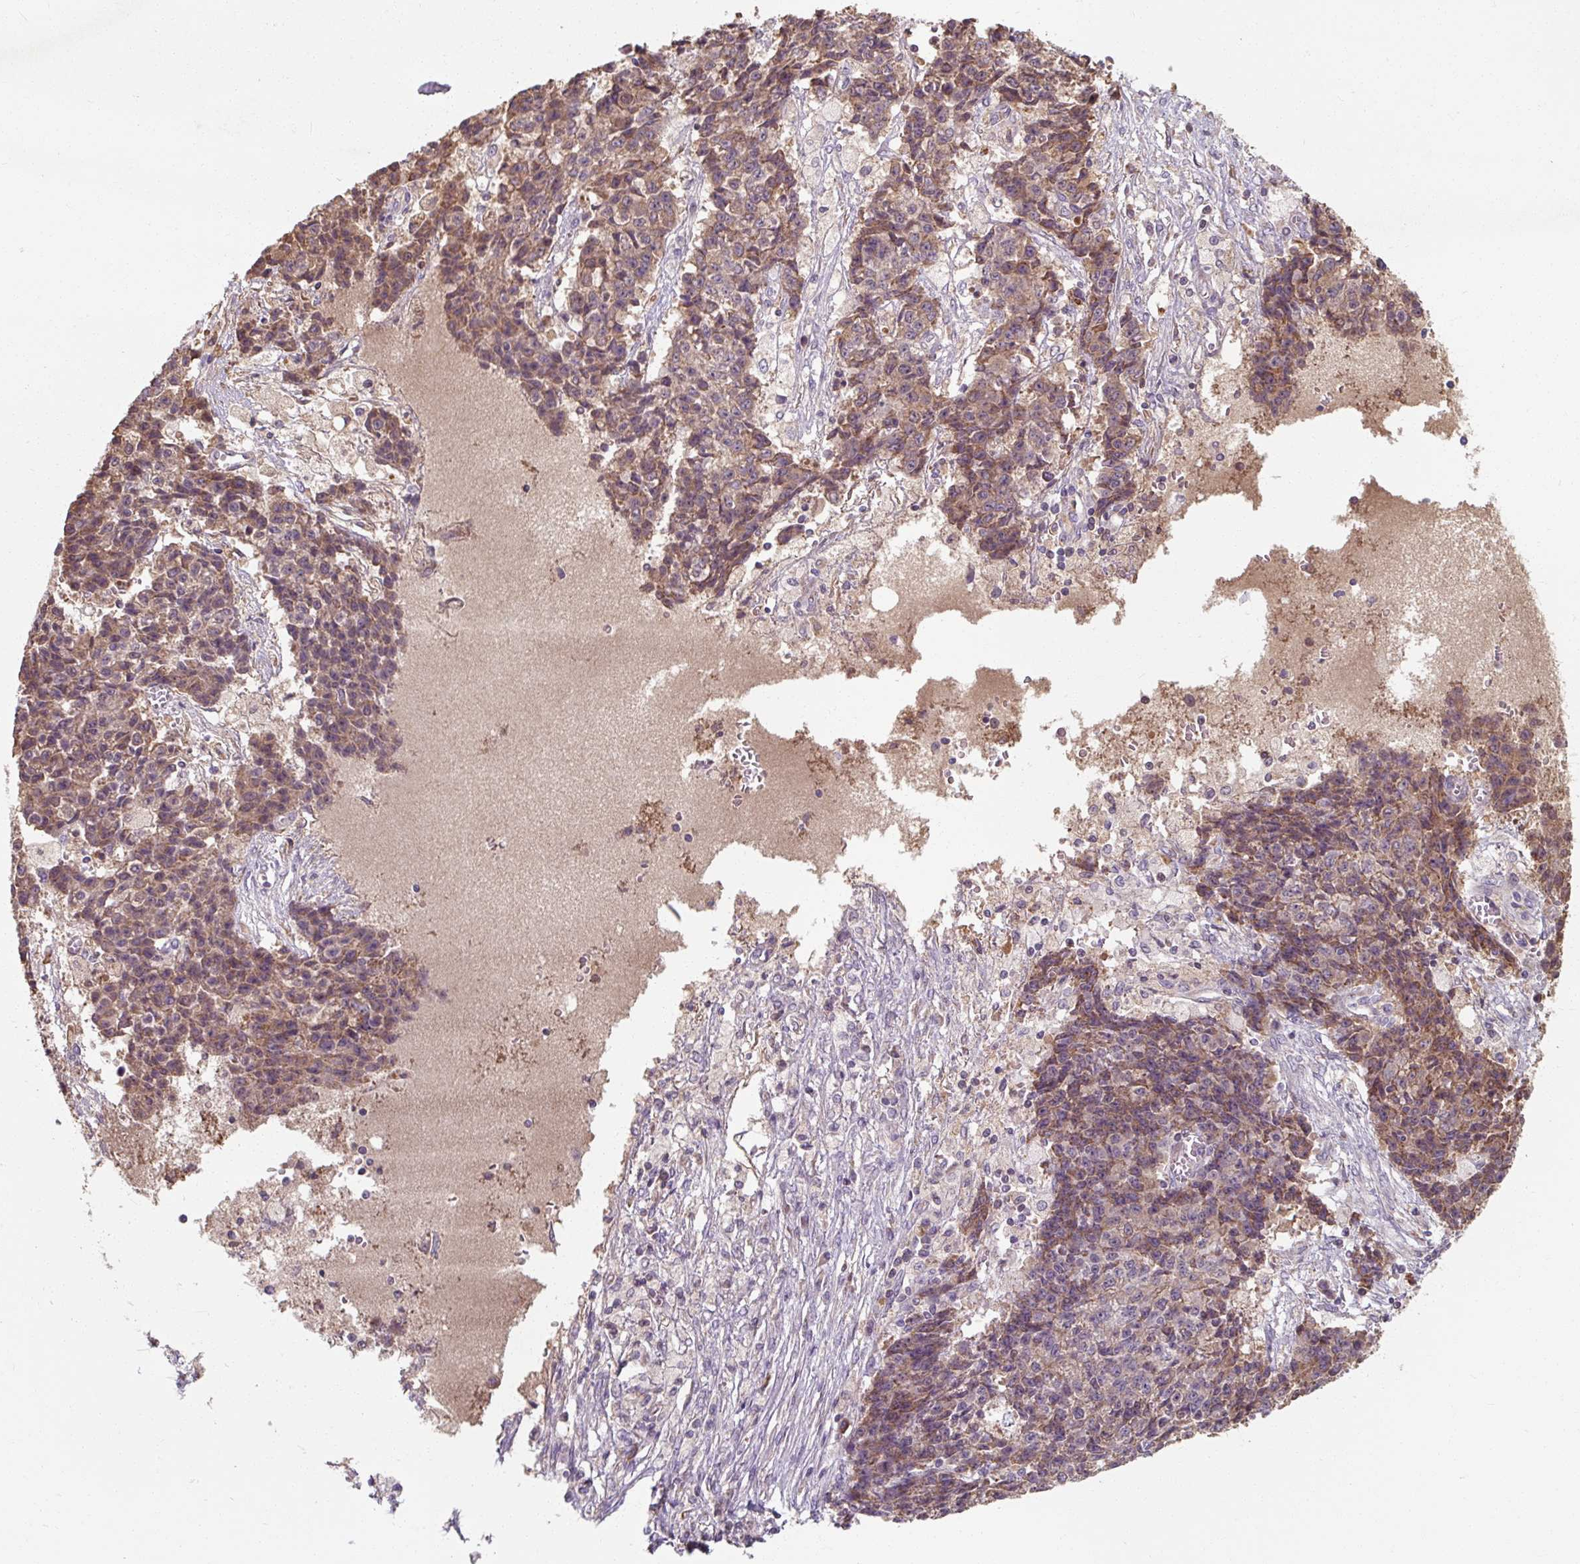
{"staining": {"intensity": "moderate", "quantity": ">75%", "location": "cytoplasmic/membranous"}, "tissue": "ovarian cancer", "cell_type": "Tumor cells", "image_type": "cancer", "snomed": [{"axis": "morphology", "description": "Carcinoma, endometroid"}, {"axis": "topography", "description": "Ovary"}], "caption": "Human ovarian cancer (endometroid carcinoma) stained for a protein (brown) exhibits moderate cytoplasmic/membranous positive expression in about >75% of tumor cells.", "gene": "TSEN54", "patient": {"sex": "female", "age": 42}}